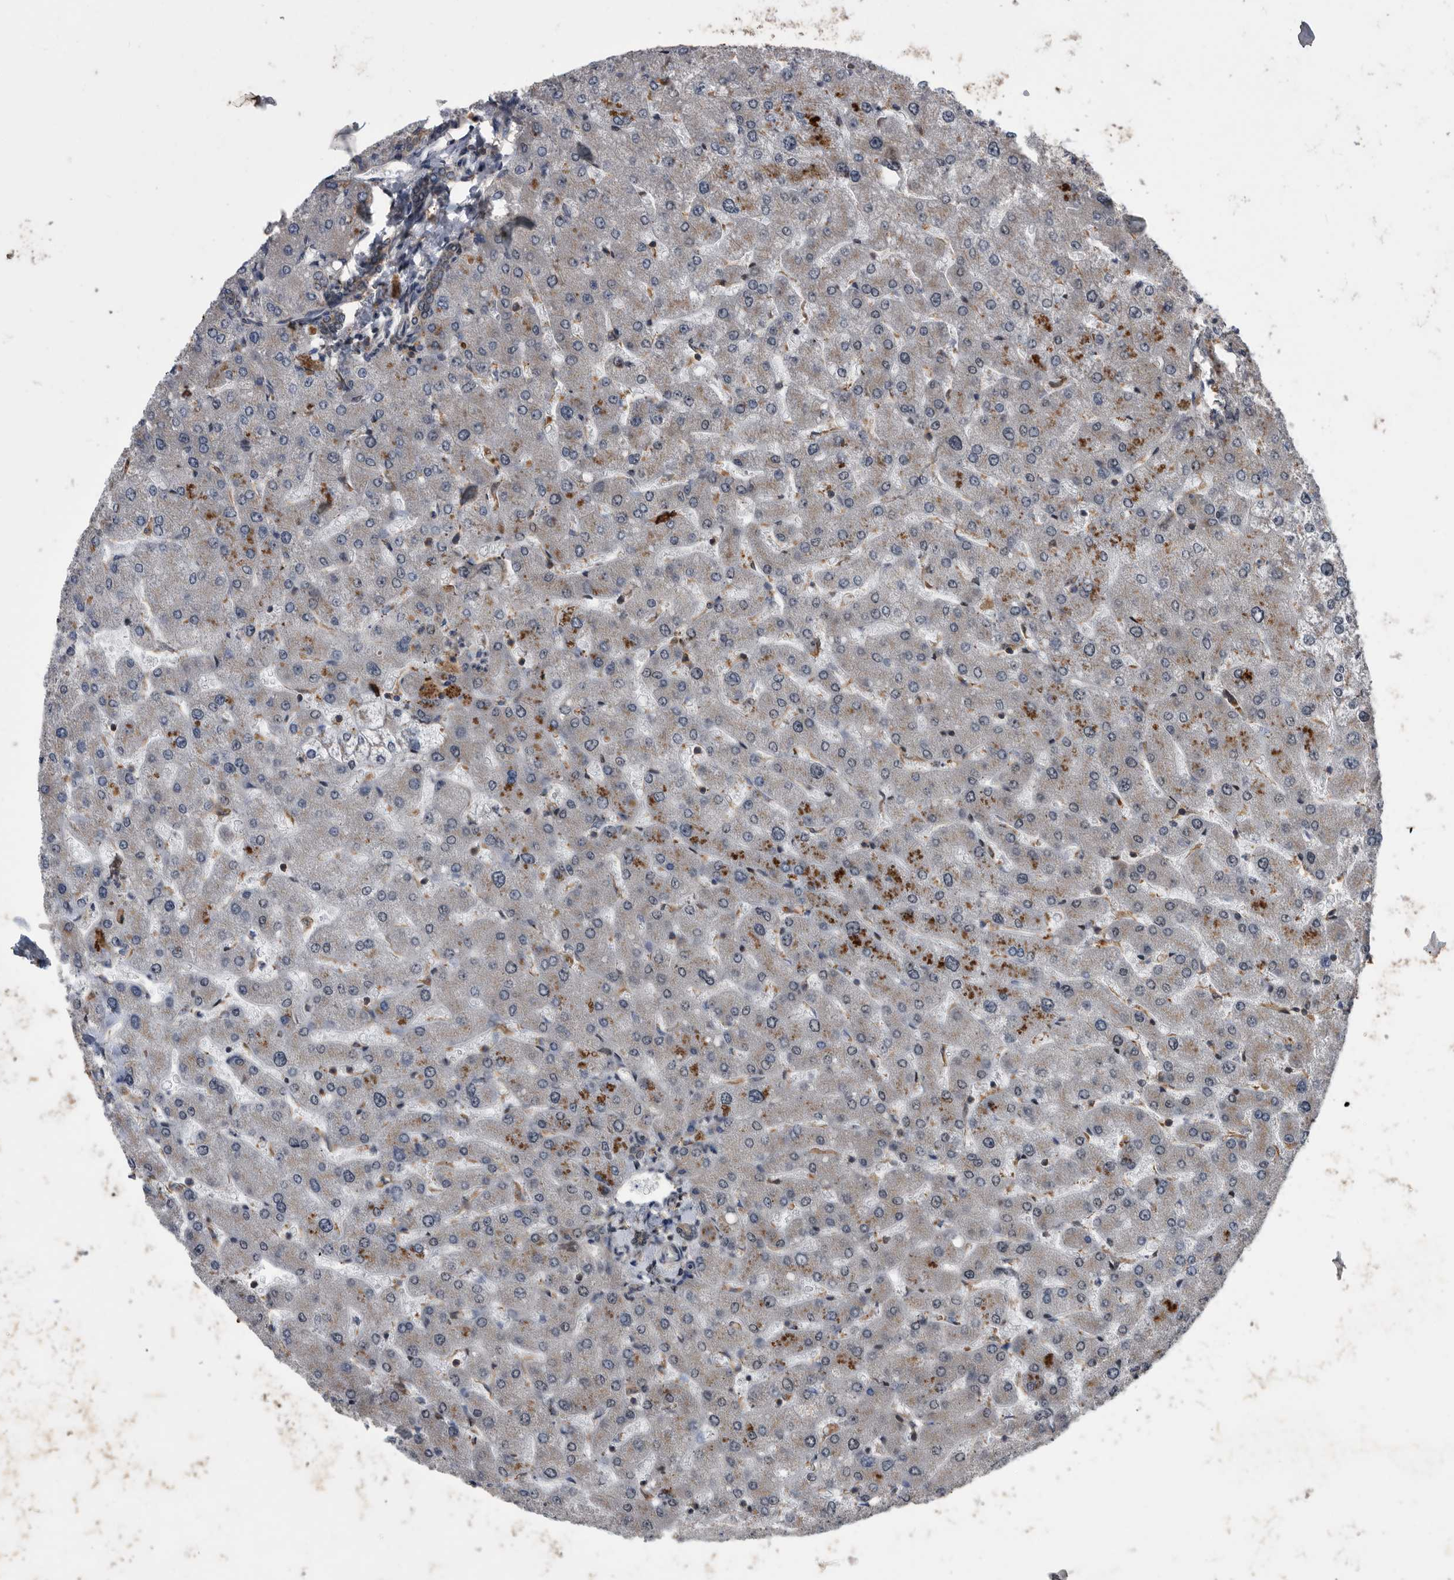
{"staining": {"intensity": "weak", "quantity": ">75%", "location": "cytoplasmic/membranous"}, "tissue": "liver", "cell_type": "Cholangiocytes", "image_type": "normal", "snomed": [{"axis": "morphology", "description": "Normal tissue, NOS"}, {"axis": "topography", "description": "Liver"}], "caption": "Protein staining shows weak cytoplasmic/membranous staining in about >75% of cholangiocytes in normal liver.", "gene": "NRBP1", "patient": {"sex": "male", "age": 55}}